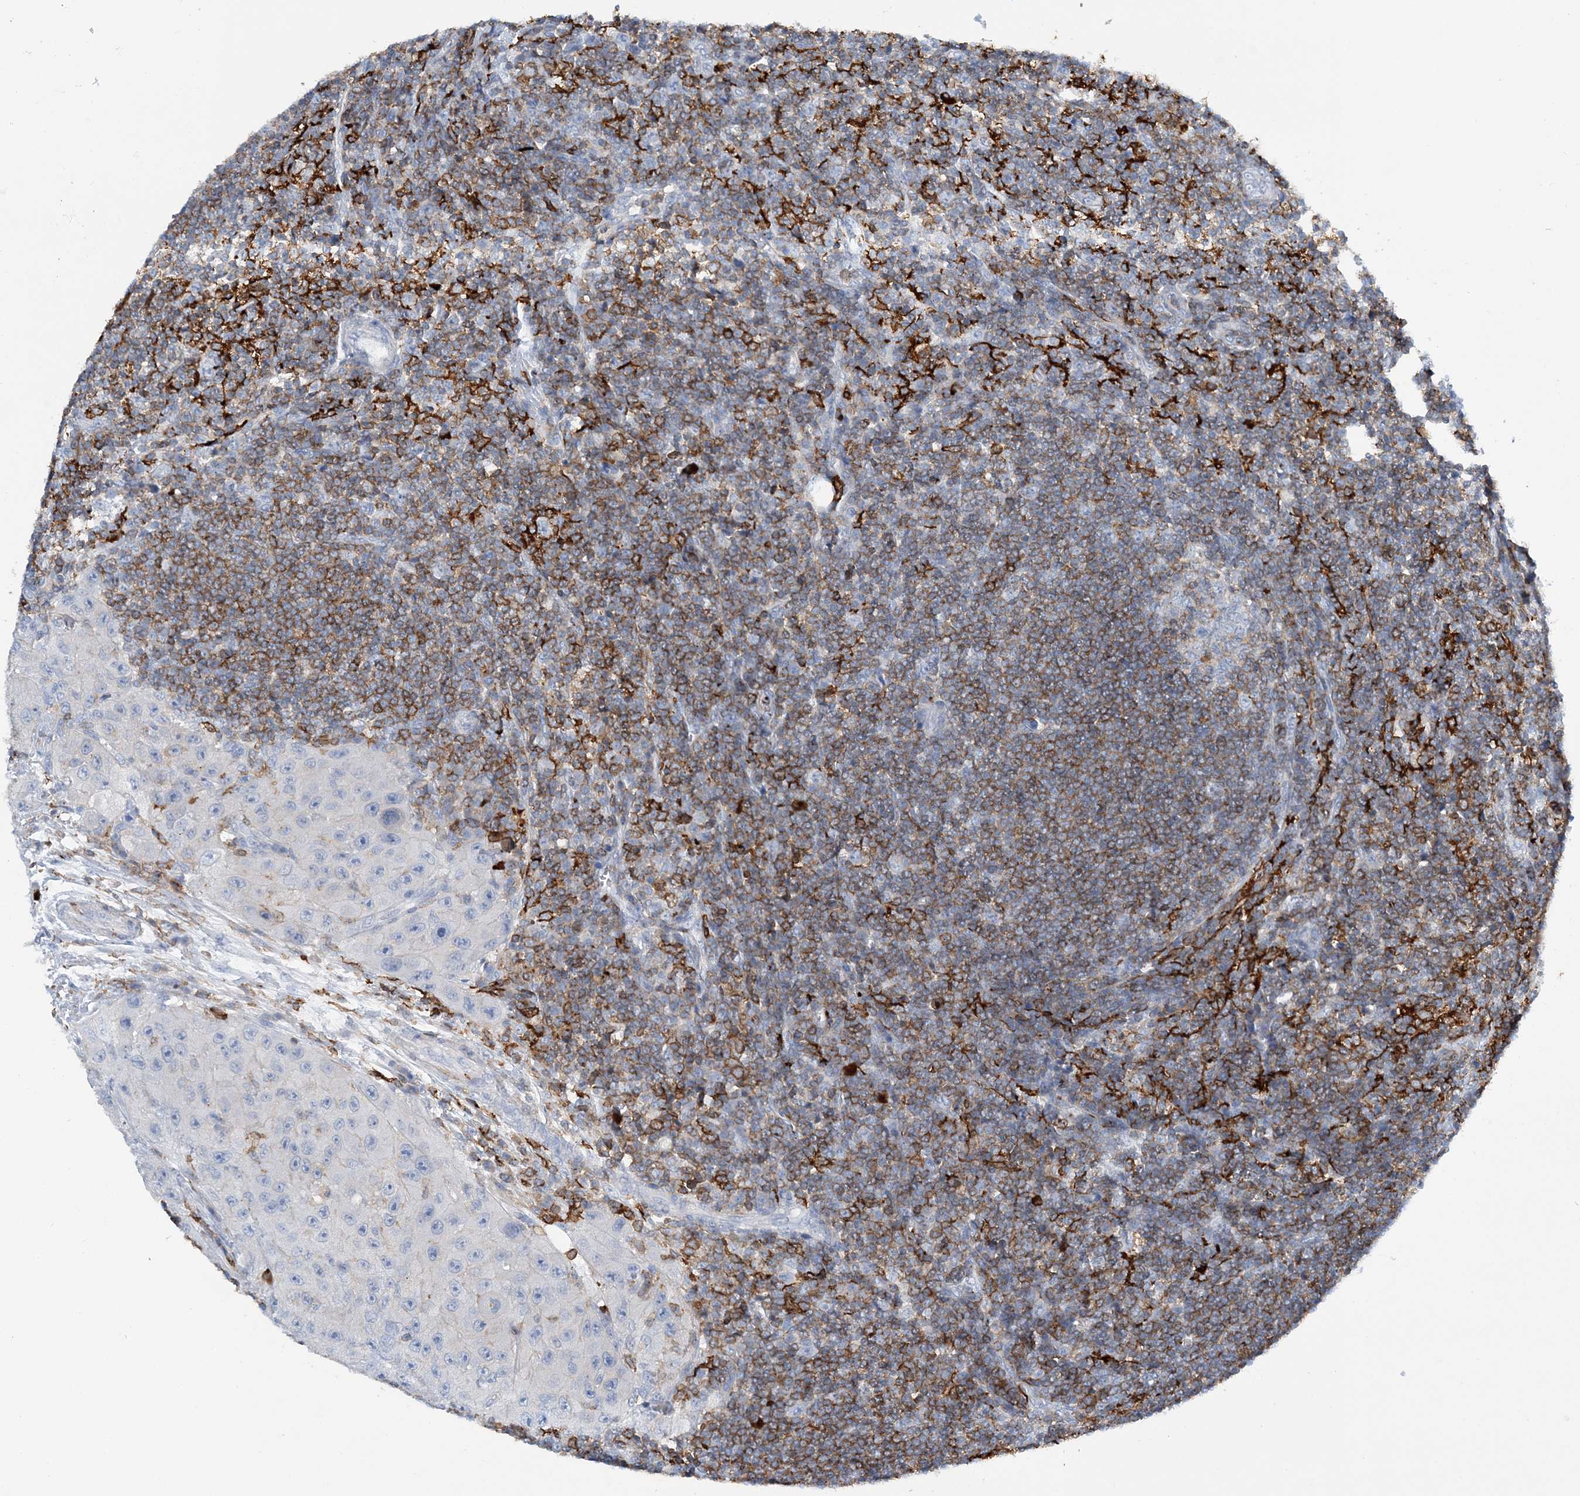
{"staining": {"intensity": "moderate", "quantity": "<25%", "location": "cytoplasmic/membranous"}, "tissue": "lymph node", "cell_type": "Germinal center cells", "image_type": "normal", "snomed": [{"axis": "morphology", "description": "Normal tissue, NOS"}, {"axis": "morphology", "description": "Squamous cell carcinoma, metastatic, NOS"}, {"axis": "topography", "description": "Lymph node"}], "caption": "High-magnification brightfield microscopy of normal lymph node stained with DAB (brown) and counterstained with hematoxylin (blue). germinal center cells exhibit moderate cytoplasmic/membranous positivity is seen in about<25% of cells. (DAB = brown stain, brightfield microscopy at high magnification).", "gene": "PRMT9", "patient": {"sex": "male", "age": 73}}